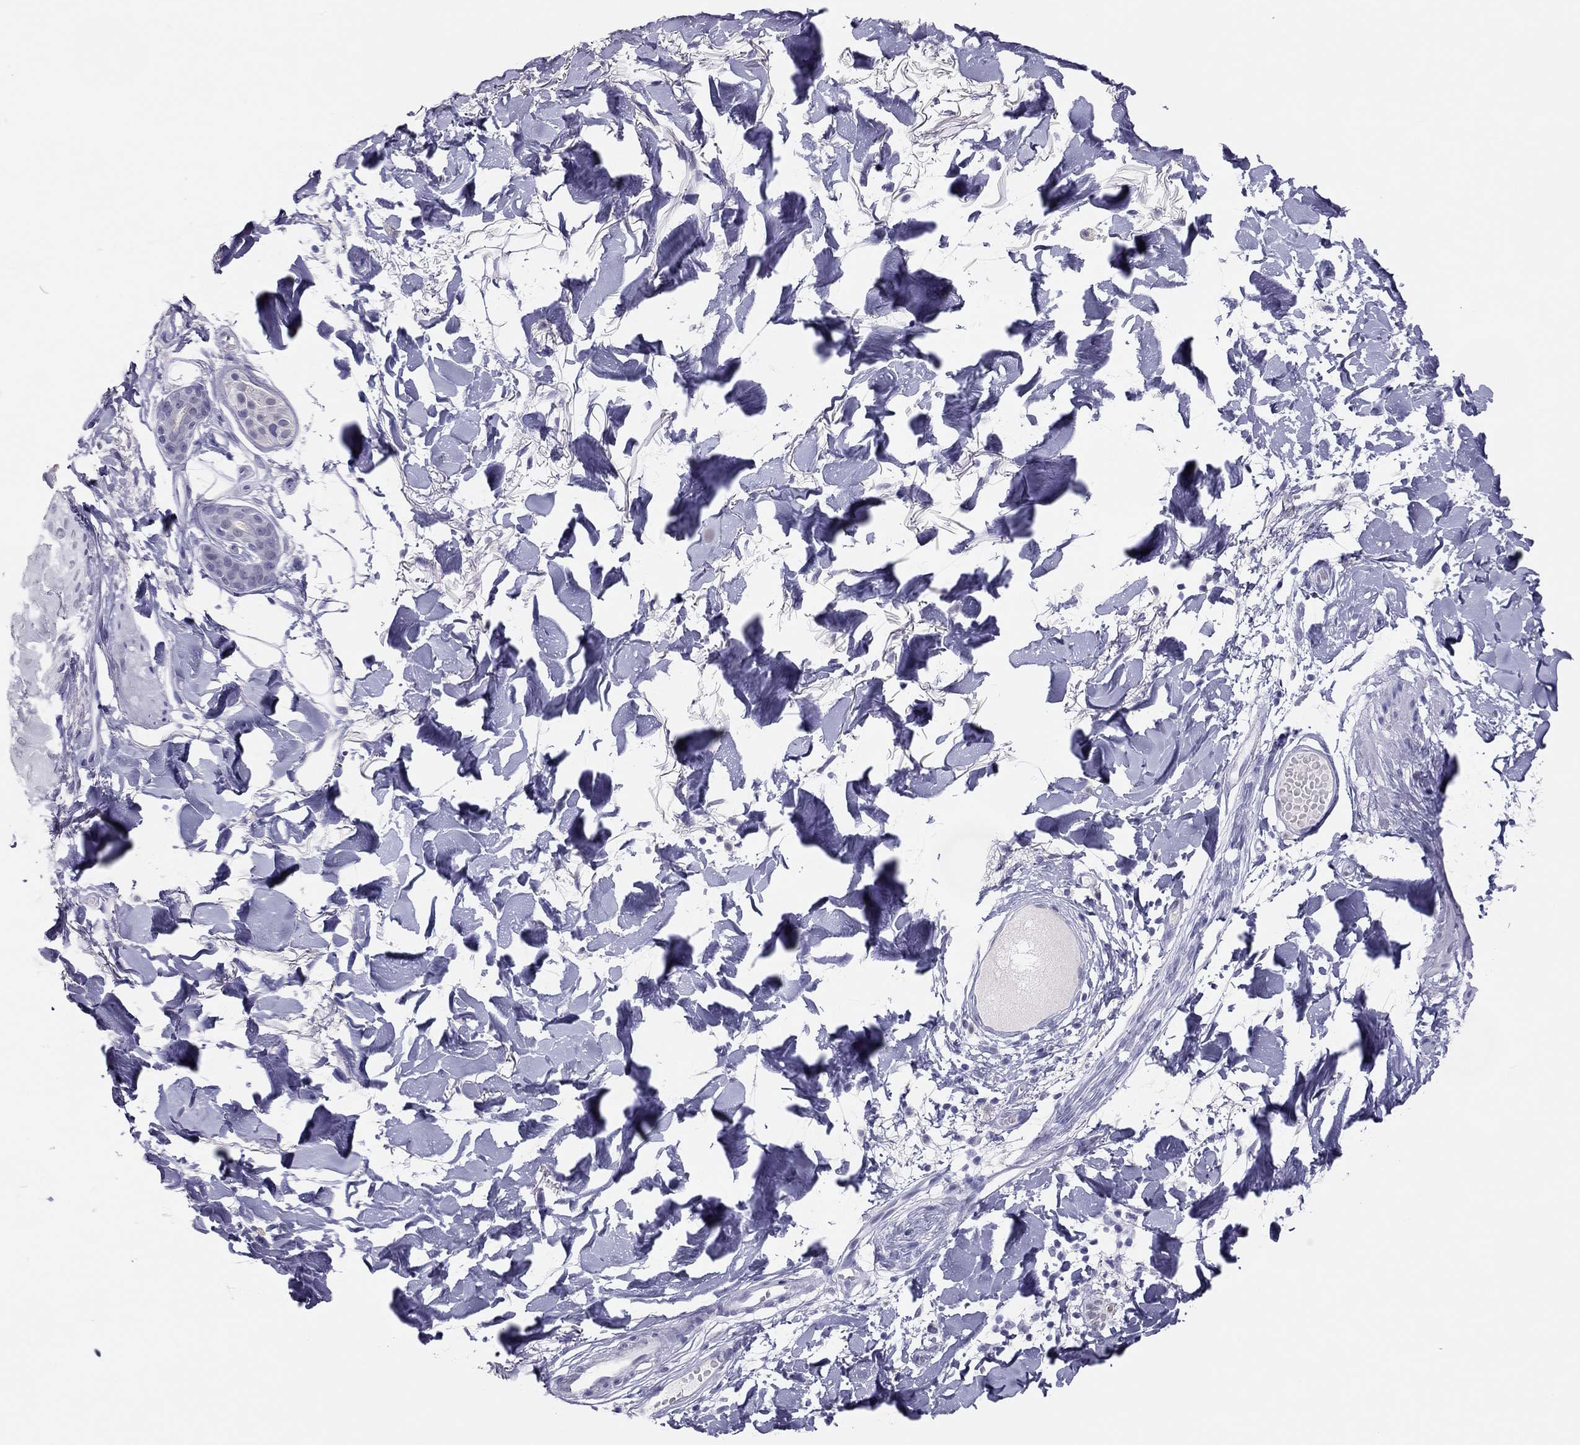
{"staining": {"intensity": "negative", "quantity": "none", "location": "none"}, "tissue": "skin cancer", "cell_type": "Tumor cells", "image_type": "cancer", "snomed": [{"axis": "morphology", "description": "Normal tissue, NOS"}, {"axis": "morphology", "description": "Basal cell carcinoma"}, {"axis": "topography", "description": "Skin"}], "caption": "This is a image of IHC staining of skin cancer (basal cell carcinoma), which shows no positivity in tumor cells.", "gene": "PHOX2A", "patient": {"sex": "male", "age": 84}}